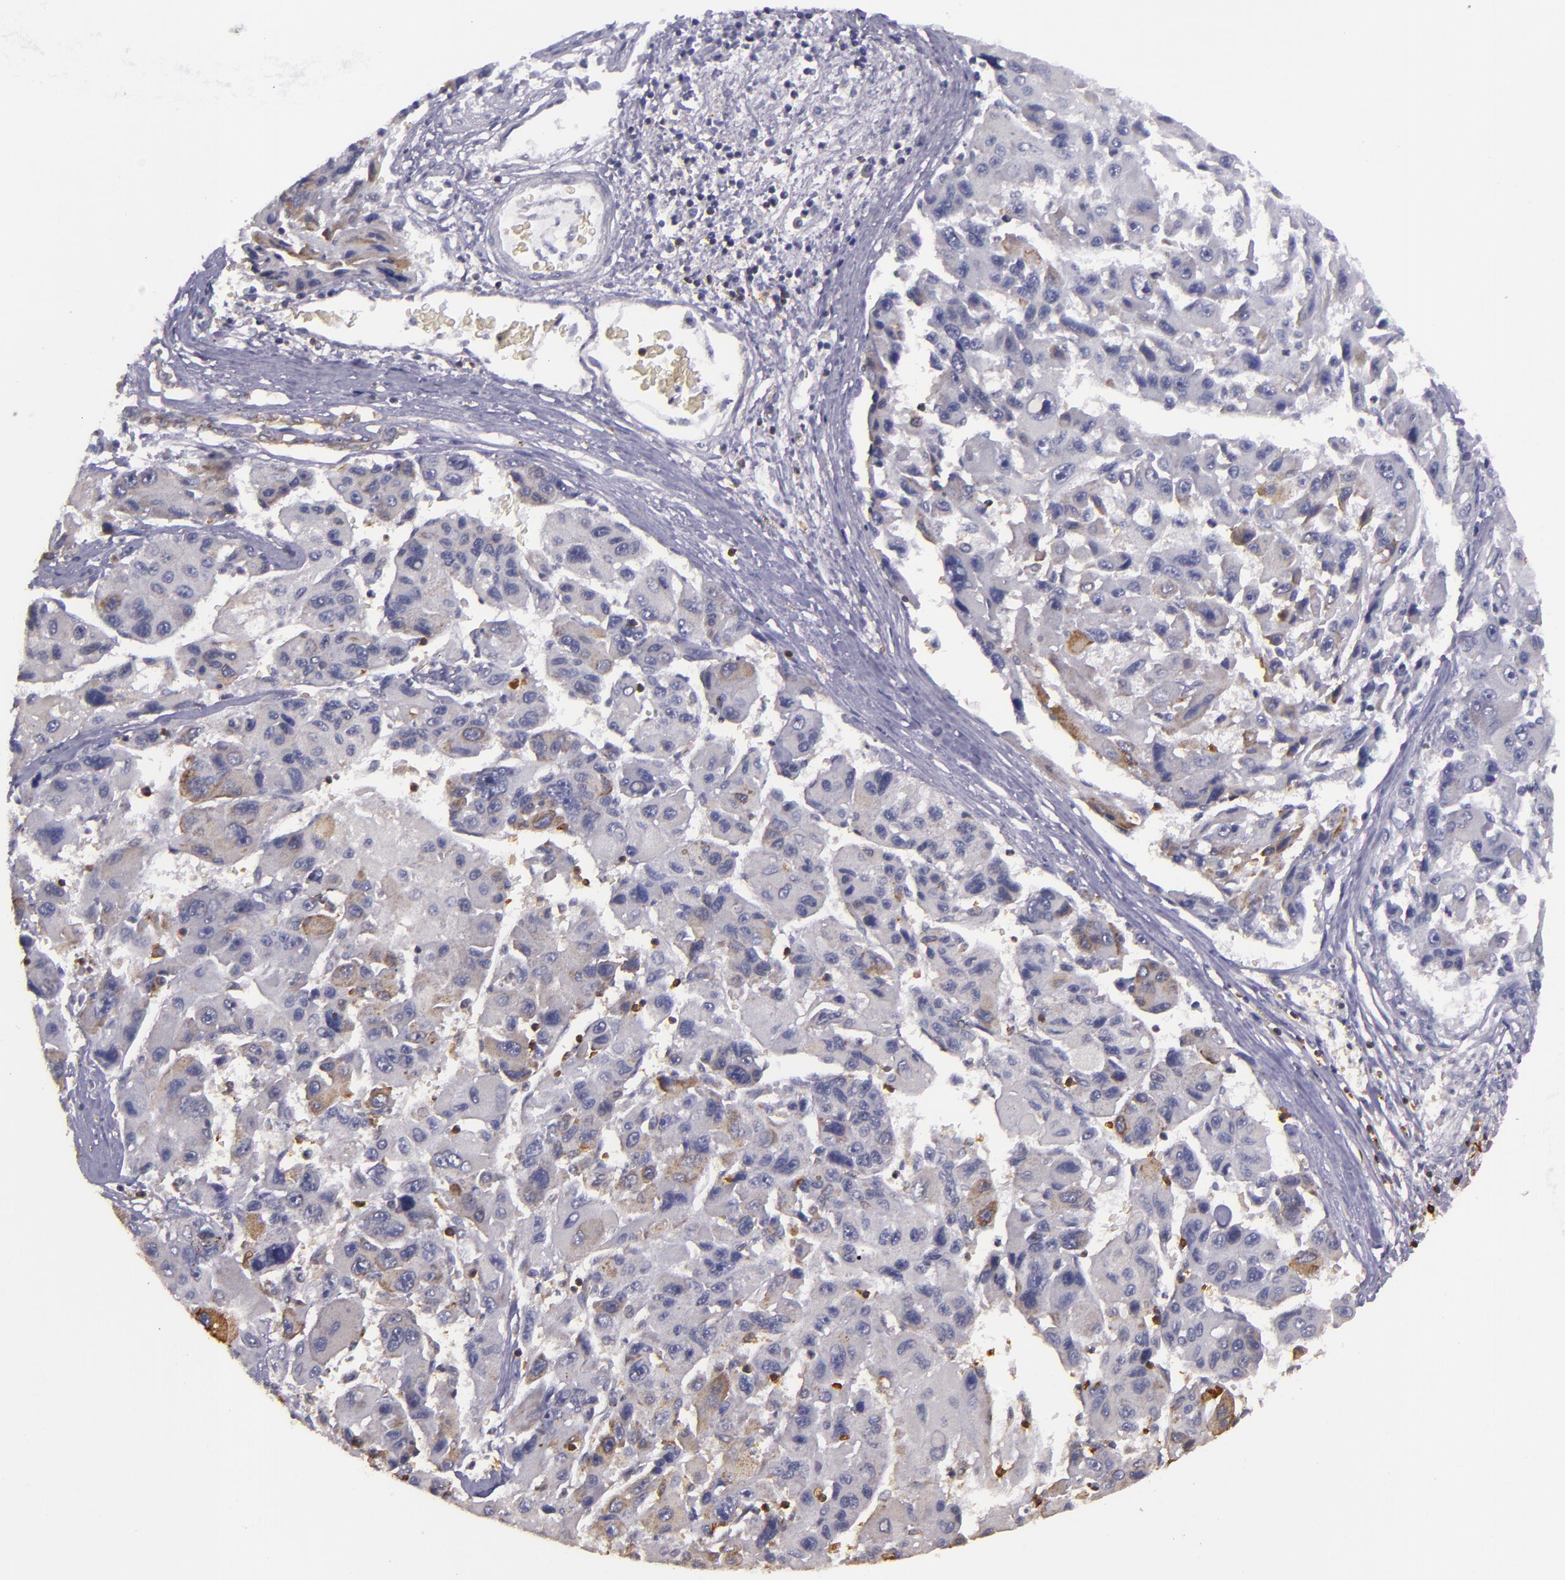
{"staining": {"intensity": "weak", "quantity": "<25%", "location": "cytoplasmic/membranous"}, "tissue": "liver cancer", "cell_type": "Tumor cells", "image_type": "cancer", "snomed": [{"axis": "morphology", "description": "Carcinoma, Hepatocellular, NOS"}, {"axis": "topography", "description": "Liver"}], "caption": "IHC of human hepatocellular carcinoma (liver) displays no staining in tumor cells.", "gene": "SLC9A3R1", "patient": {"sex": "male", "age": 64}}